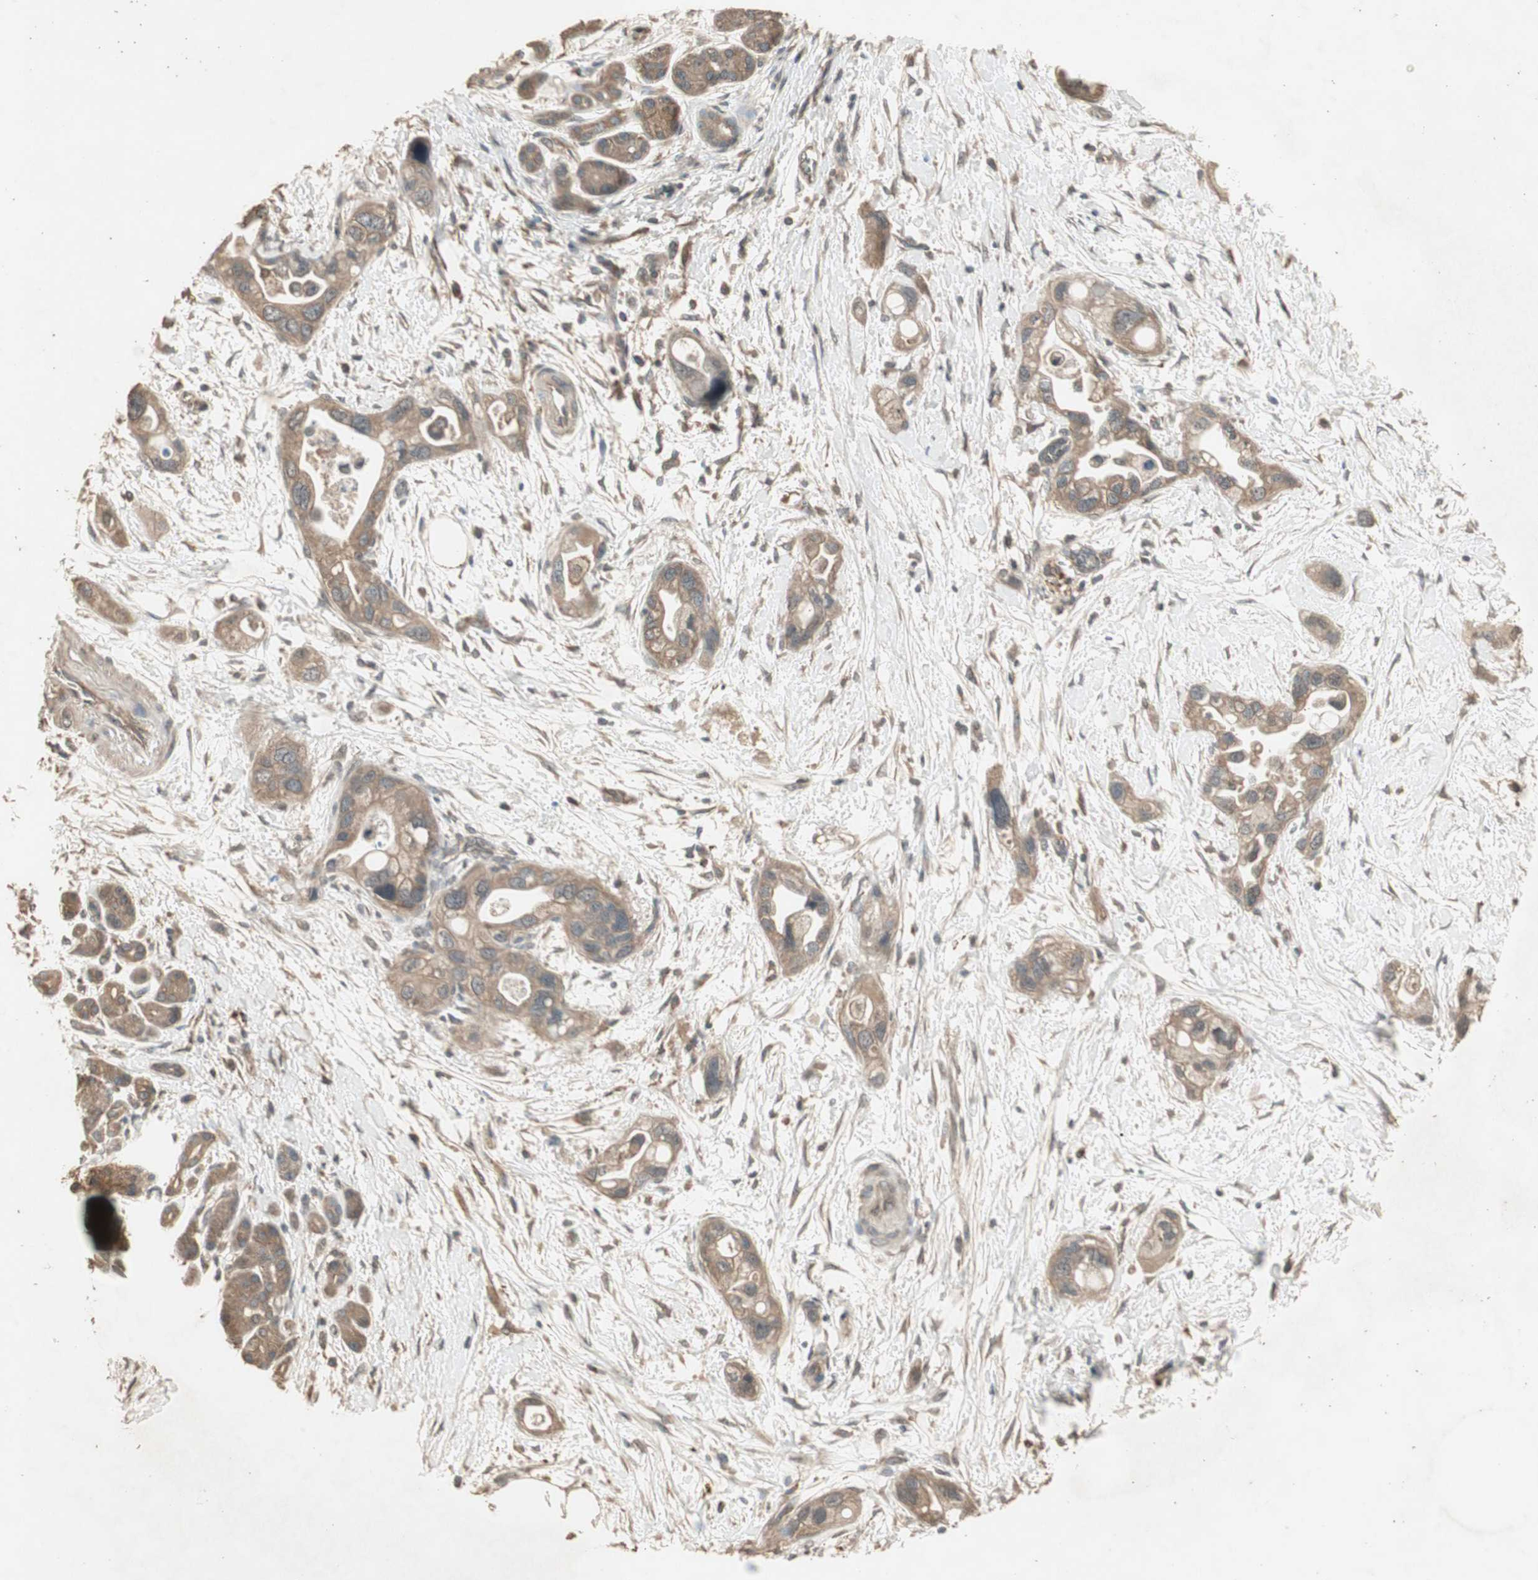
{"staining": {"intensity": "moderate", "quantity": ">75%", "location": "cytoplasmic/membranous"}, "tissue": "pancreatic cancer", "cell_type": "Tumor cells", "image_type": "cancer", "snomed": [{"axis": "morphology", "description": "Adenocarcinoma, NOS"}, {"axis": "topography", "description": "Pancreas"}], "caption": "Pancreatic cancer was stained to show a protein in brown. There is medium levels of moderate cytoplasmic/membranous positivity in about >75% of tumor cells.", "gene": "UBAC1", "patient": {"sex": "female", "age": 77}}